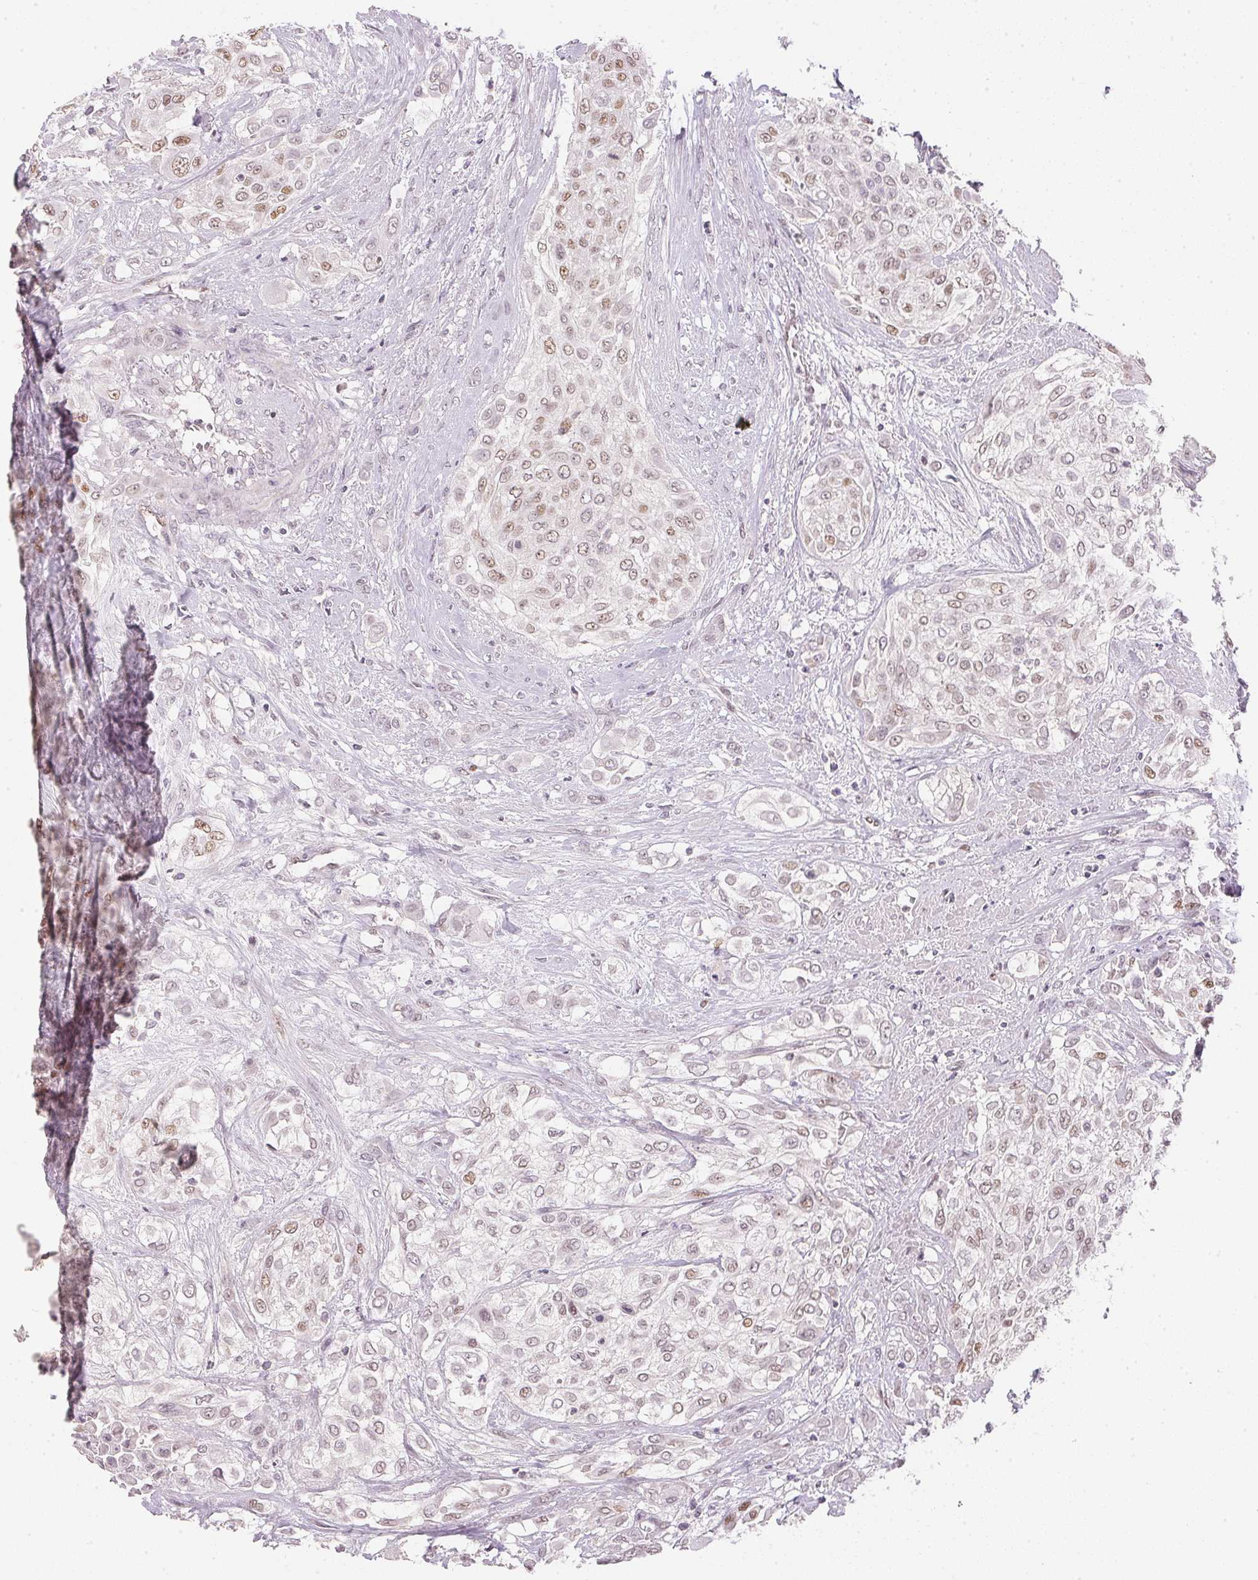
{"staining": {"intensity": "weak", "quantity": "25%-75%", "location": "nuclear"}, "tissue": "urothelial cancer", "cell_type": "Tumor cells", "image_type": "cancer", "snomed": [{"axis": "morphology", "description": "Urothelial carcinoma, High grade"}, {"axis": "topography", "description": "Urinary bladder"}], "caption": "Immunohistochemistry histopathology image of neoplastic tissue: urothelial cancer stained using immunohistochemistry shows low levels of weak protein expression localized specifically in the nuclear of tumor cells, appearing as a nuclear brown color.", "gene": "POLR3G", "patient": {"sex": "male", "age": 57}}